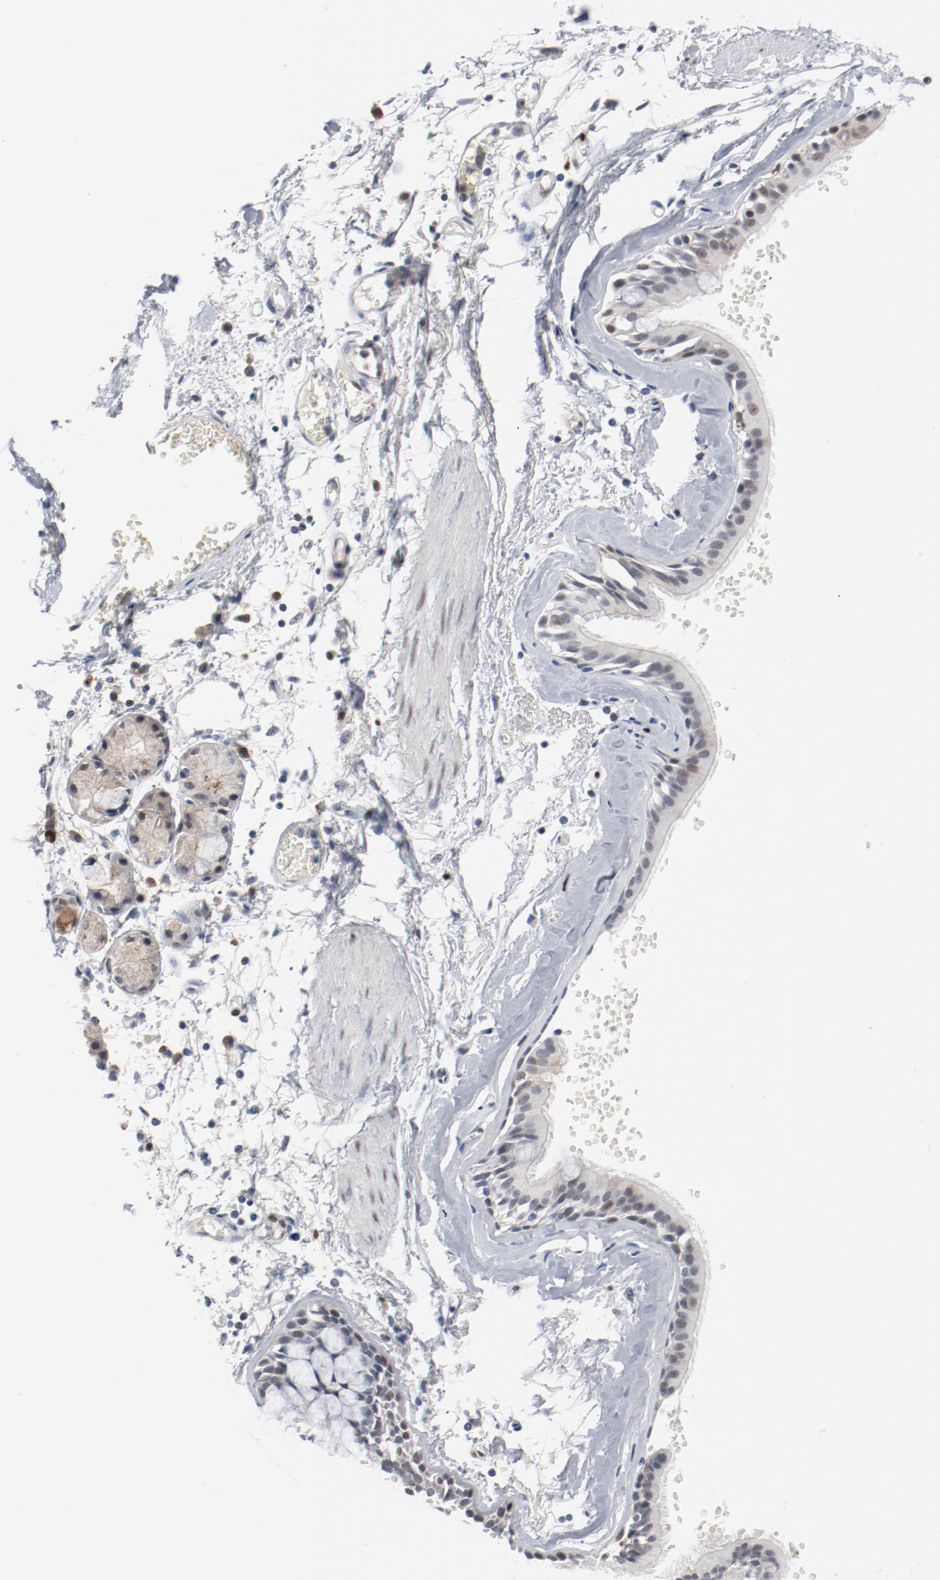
{"staining": {"intensity": "negative", "quantity": "none", "location": "none"}, "tissue": "bronchus", "cell_type": "Respiratory epithelial cells", "image_type": "normal", "snomed": [{"axis": "morphology", "description": "Normal tissue, NOS"}, {"axis": "topography", "description": "Bronchus"}, {"axis": "topography", "description": "Lung"}], "caption": "The histopathology image reveals no significant expression in respiratory epithelial cells of bronchus. (DAB (3,3'-diaminobenzidine) immunohistochemistry, high magnification).", "gene": "ENSG00000285708", "patient": {"sex": "female", "age": 56}}